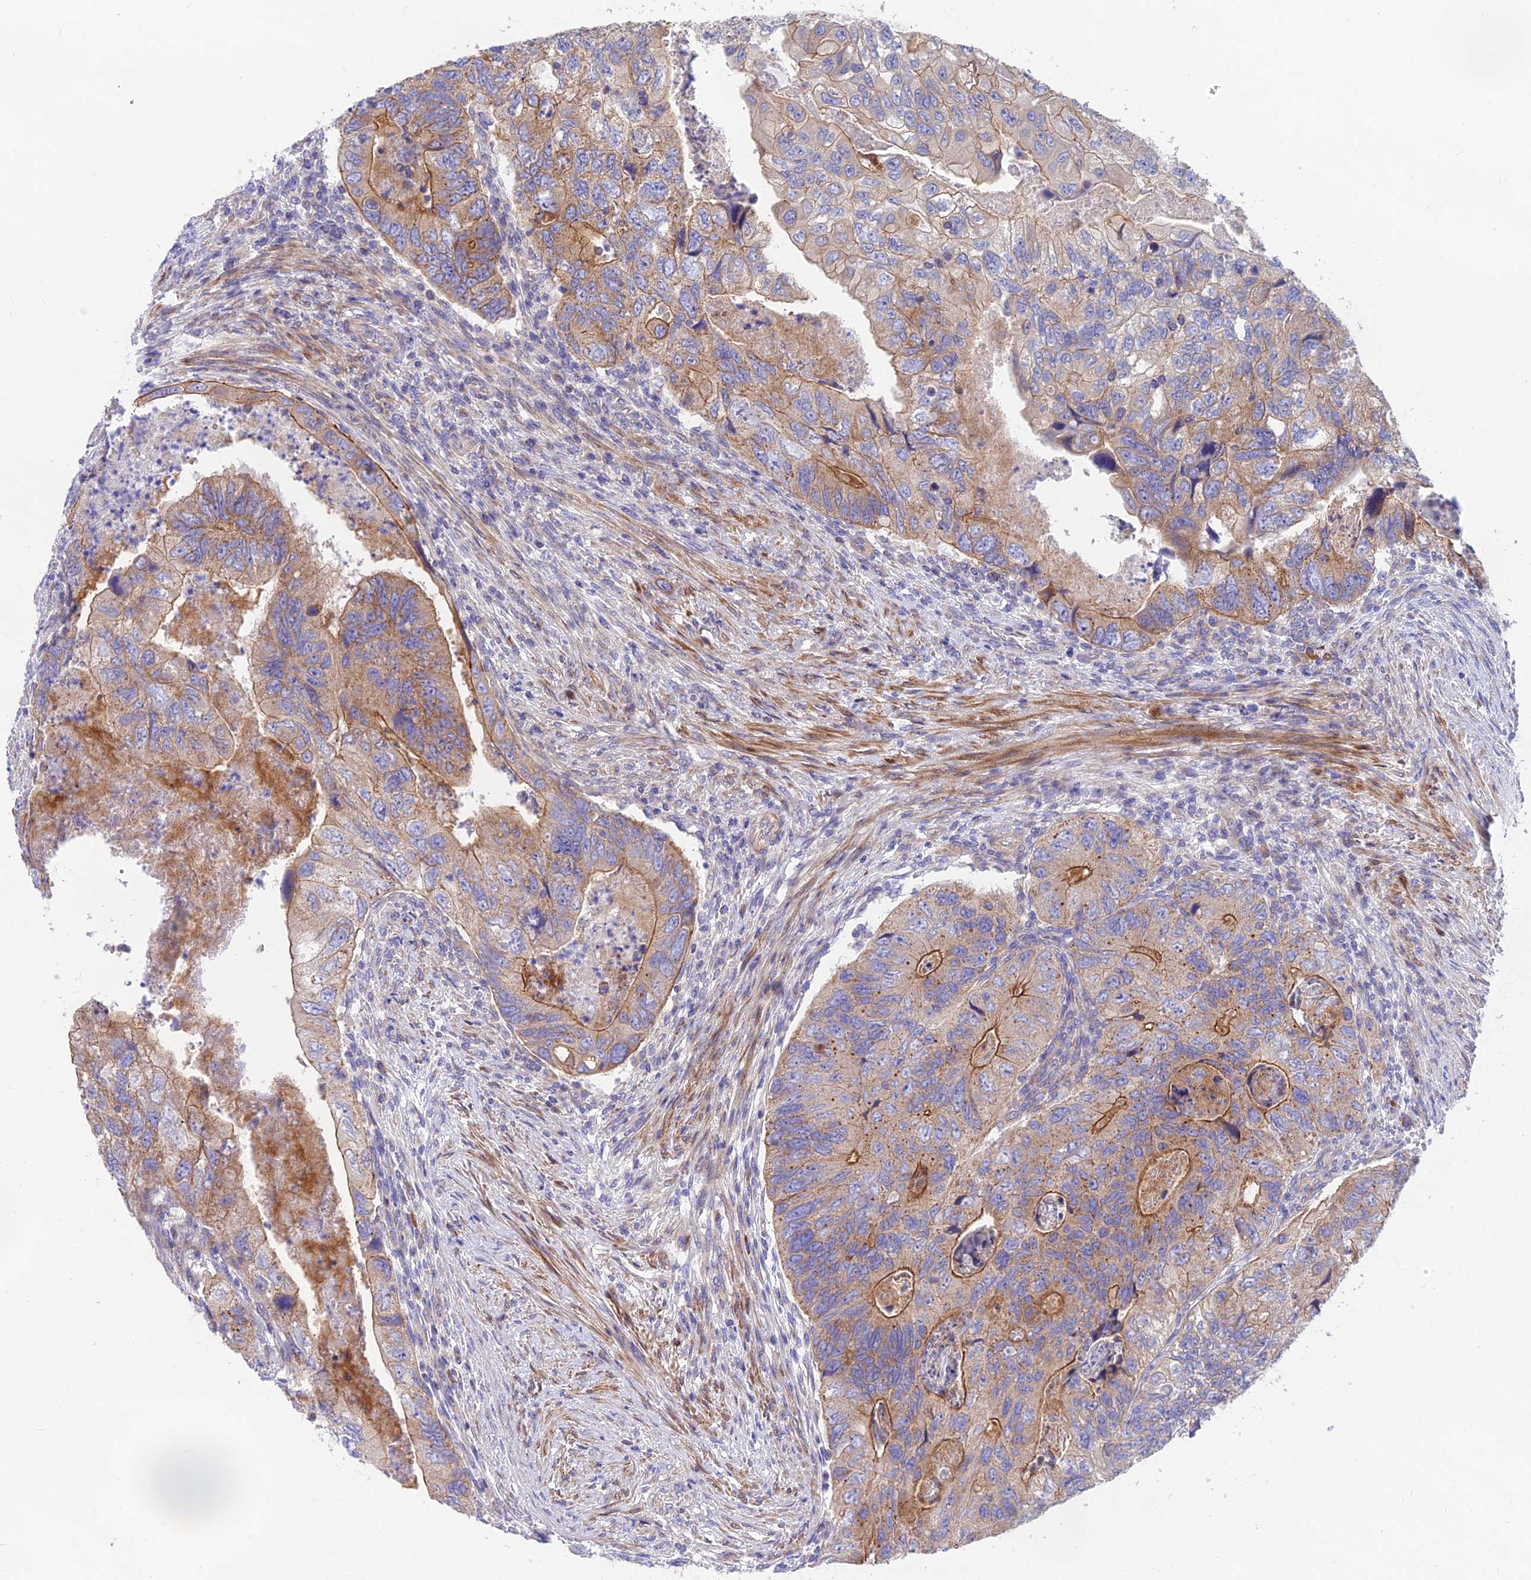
{"staining": {"intensity": "strong", "quantity": "25%-75%", "location": "cytoplasmic/membranous"}, "tissue": "colorectal cancer", "cell_type": "Tumor cells", "image_type": "cancer", "snomed": [{"axis": "morphology", "description": "Adenocarcinoma, NOS"}, {"axis": "topography", "description": "Rectum"}], "caption": "A micrograph showing strong cytoplasmic/membranous positivity in approximately 25%-75% of tumor cells in adenocarcinoma (colorectal), as visualized by brown immunohistochemical staining.", "gene": "MVB12A", "patient": {"sex": "male", "age": 63}}